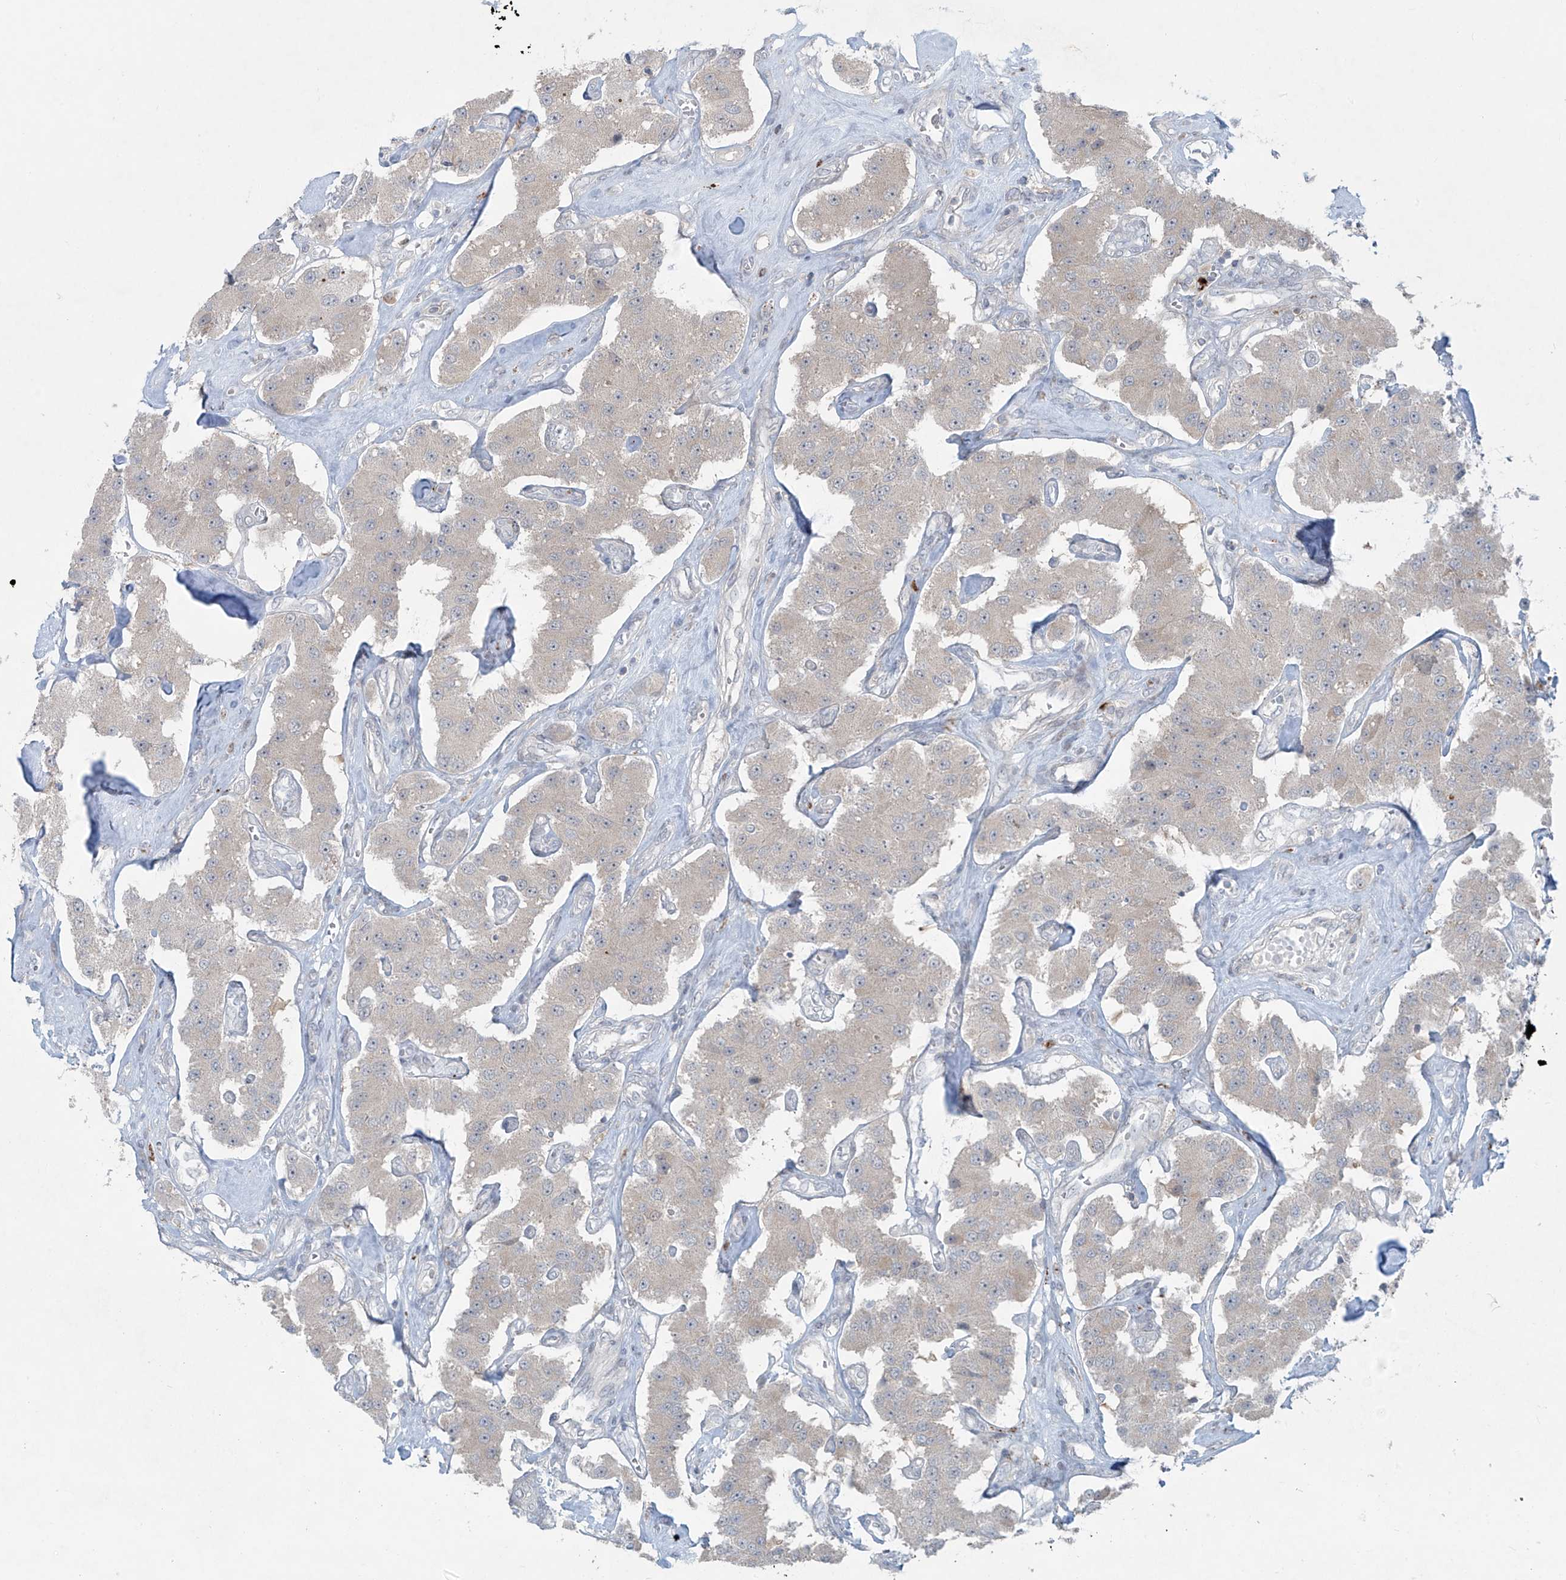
{"staining": {"intensity": "negative", "quantity": "none", "location": "none"}, "tissue": "carcinoid", "cell_type": "Tumor cells", "image_type": "cancer", "snomed": [{"axis": "morphology", "description": "Carcinoid, malignant, NOS"}, {"axis": "topography", "description": "Pancreas"}], "caption": "High power microscopy micrograph of an immunohistochemistry (IHC) image of malignant carcinoid, revealing no significant staining in tumor cells.", "gene": "PPAT", "patient": {"sex": "male", "age": 41}}